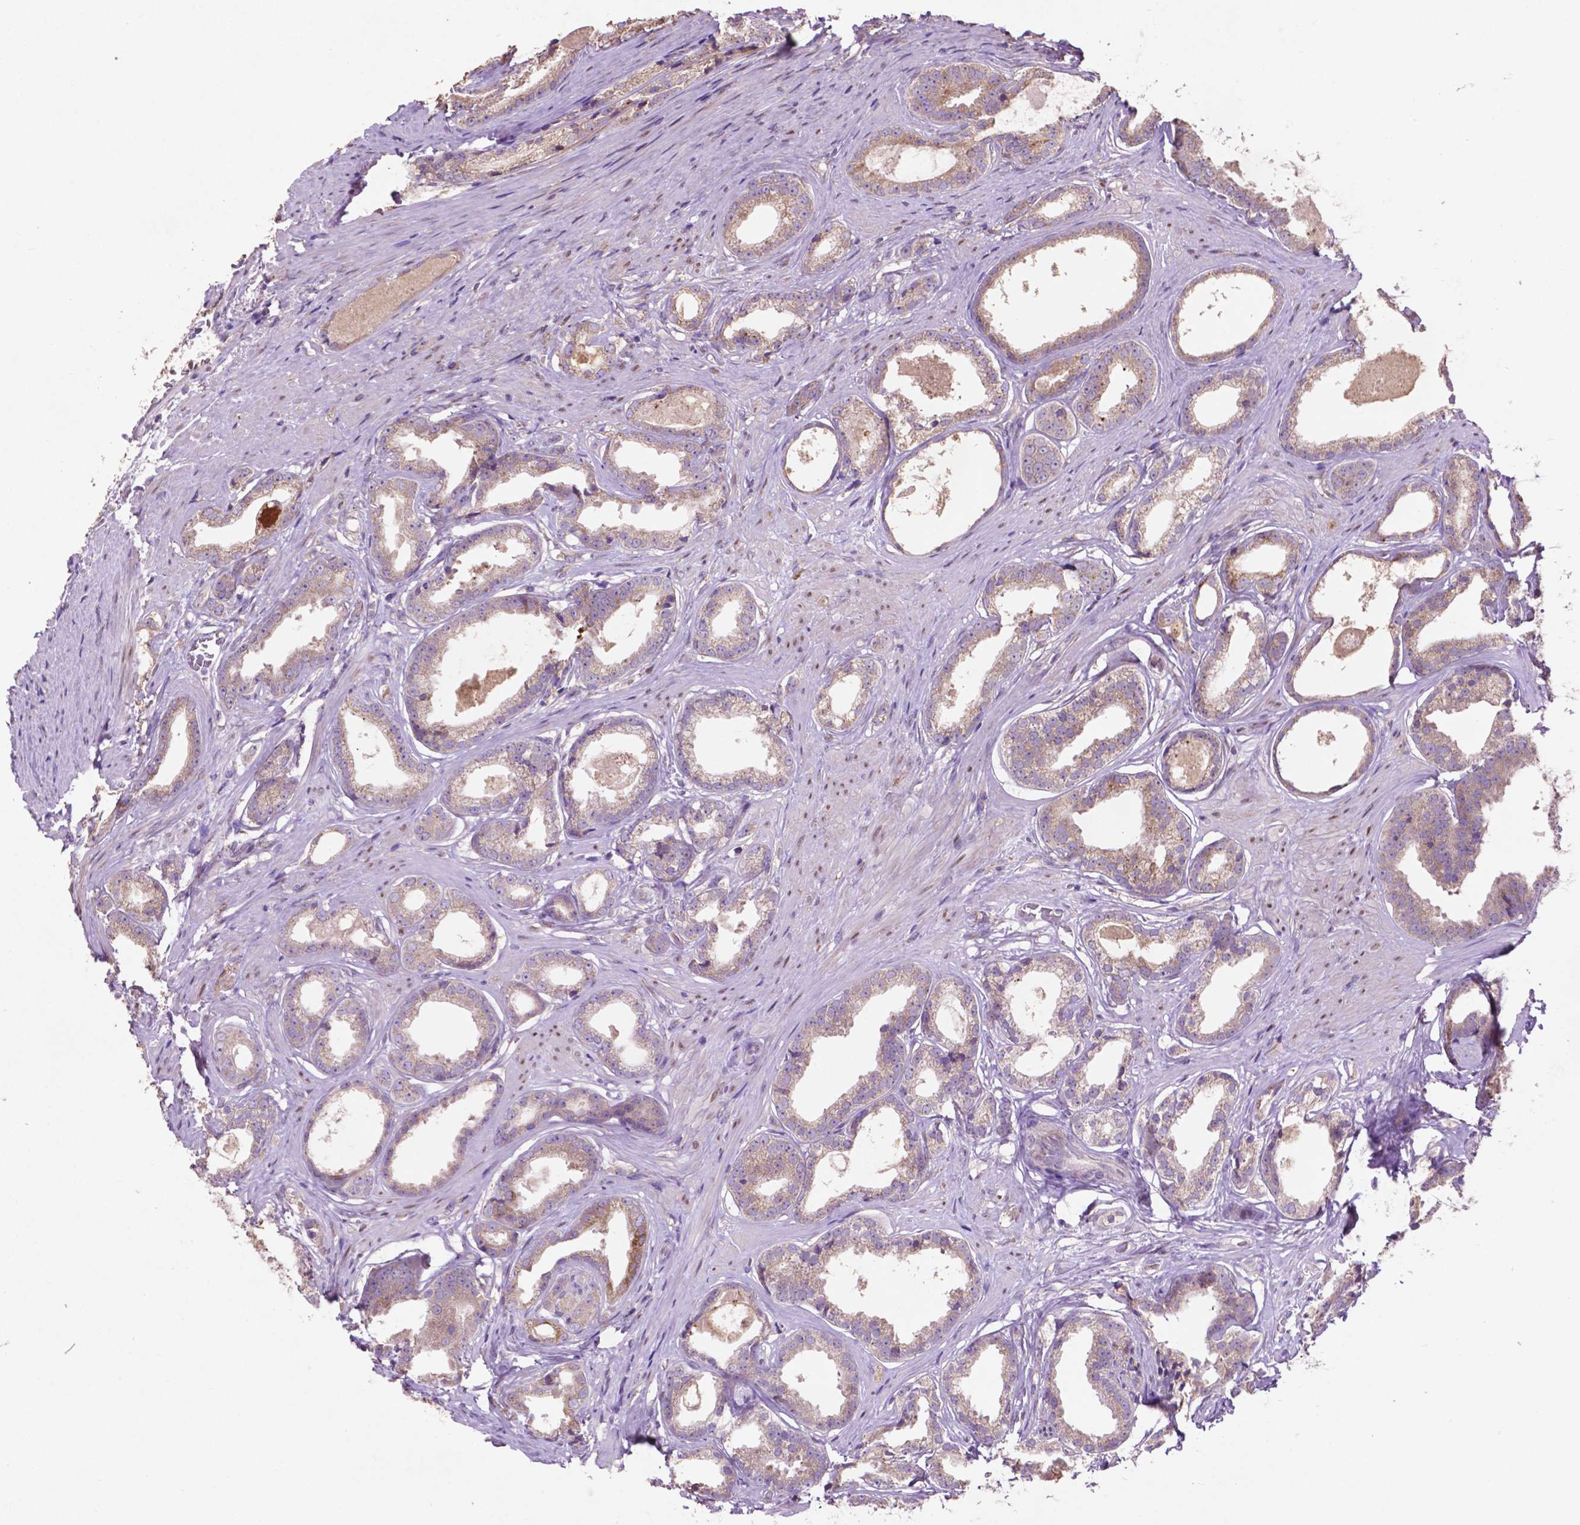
{"staining": {"intensity": "weak", "quantity": "<25%", "location": "cytoplasmic/membranous"}, "tissue": "prostate cancer", "cell_type": "Tumor cells", "image_type": "cancer", "snomed": [{"axis": "morphology", "description": "Adenocarcinoma, Low grade"}, {"axis": "topography", "description": "Prostate"}], "caption": "Immunohistochemistry of adenocarcinoma (low-grade) (prostate) exhibits no expression in tumor cells. (DAB (3,3'-diaminobenzidine) immunohistochemistry, high magnification).", "gene": "MBTPS1", "patient": {"sex": "male", "age": 65}}